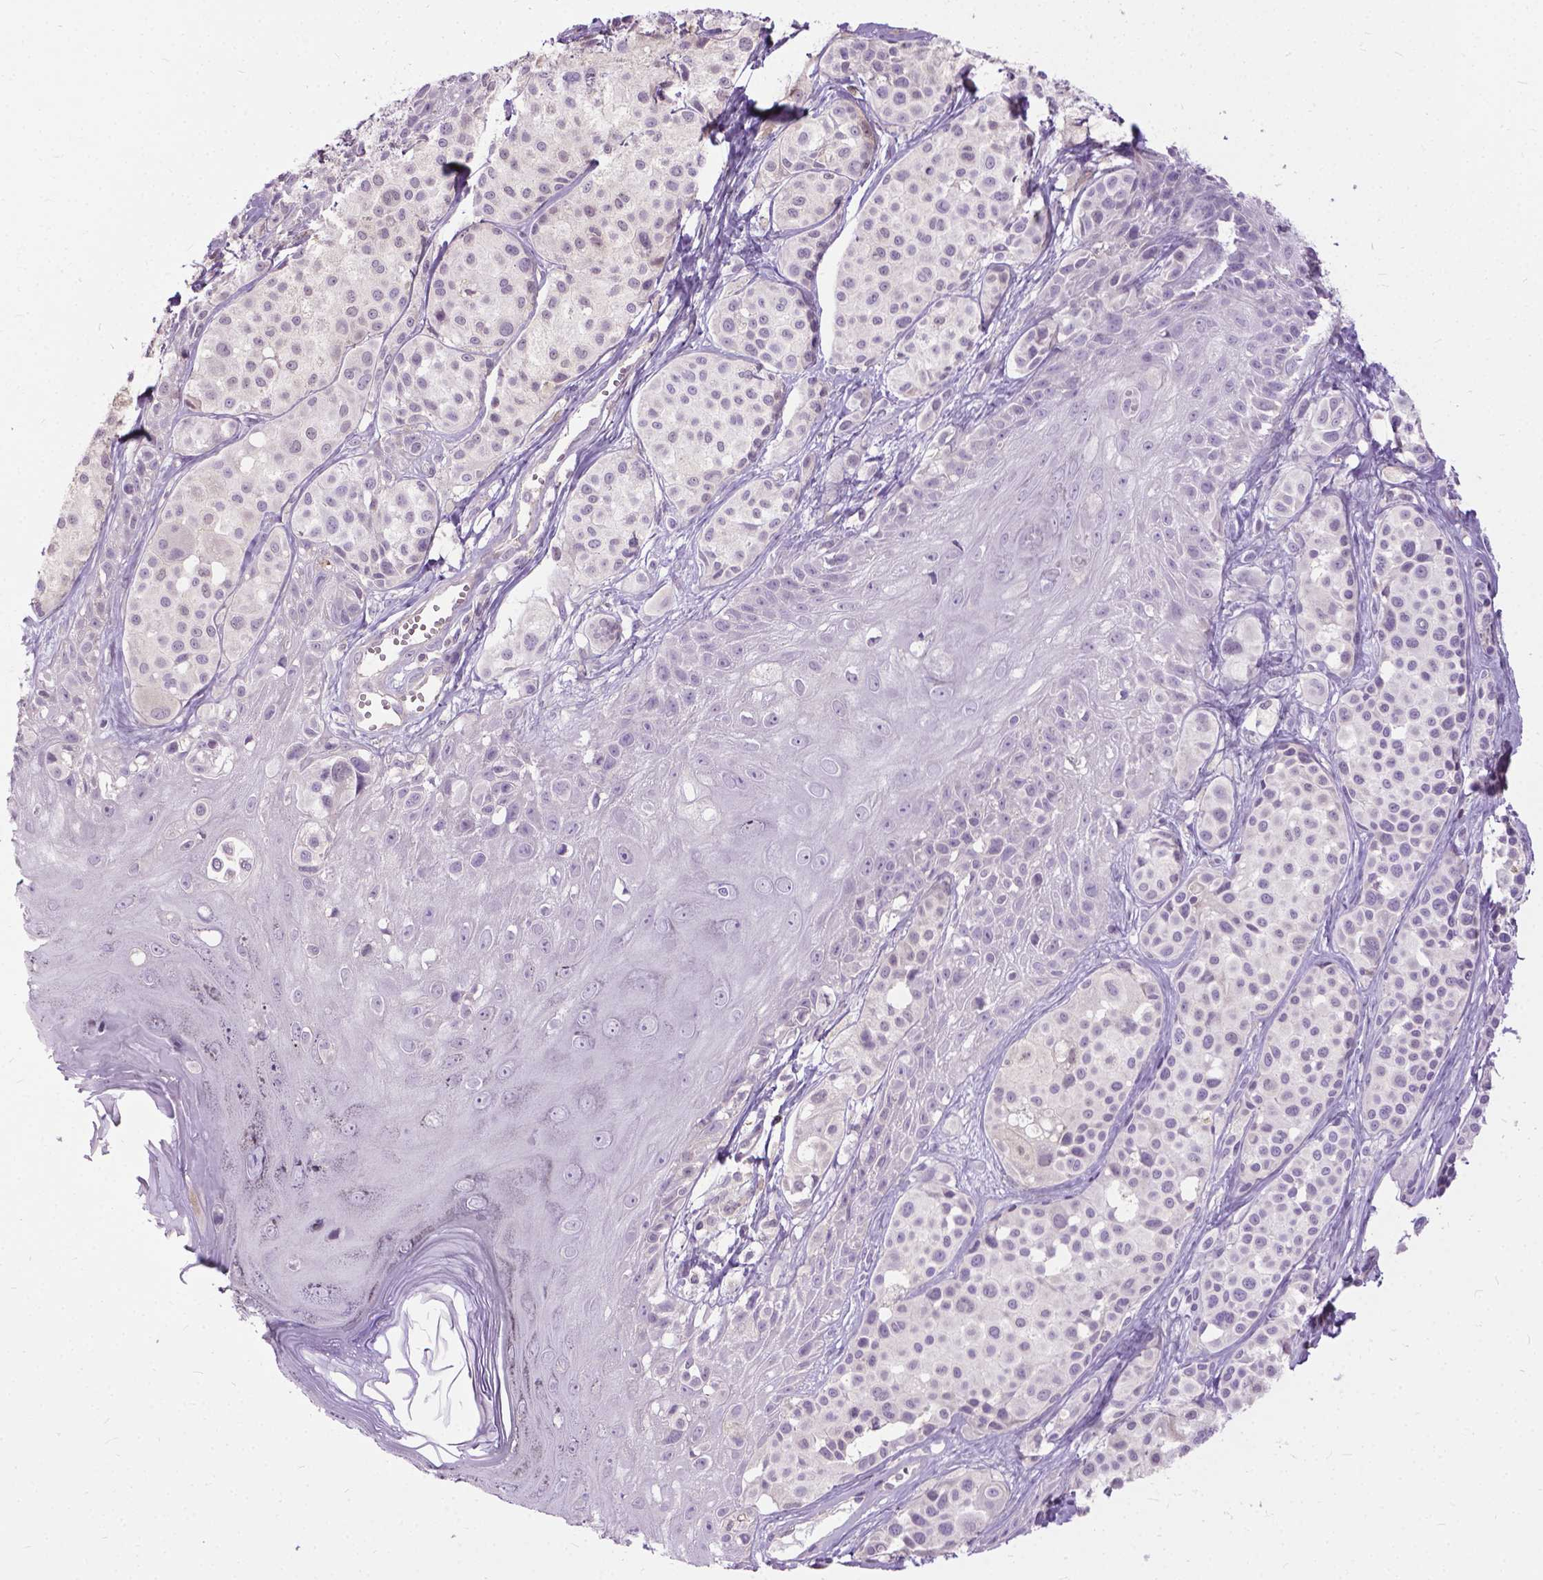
{"staining": {"intensity": "negative", "quantity": "none", "location": "none"}, "tissue": "melanoma", "cell_type": "Tumor cells", "image_type": "cancer", "snomed": [{"axis": "morphology", "description": "Malignant melanoma, NOS"}, {"axis": "topography", "description": "Skin"}], "caption": "This is an immunohistochemistry micrograph of malignant melanoma. There is no staining in tumor cells.", "gene": "JAK3", "patient": {"sex": "male", "age": 77}}